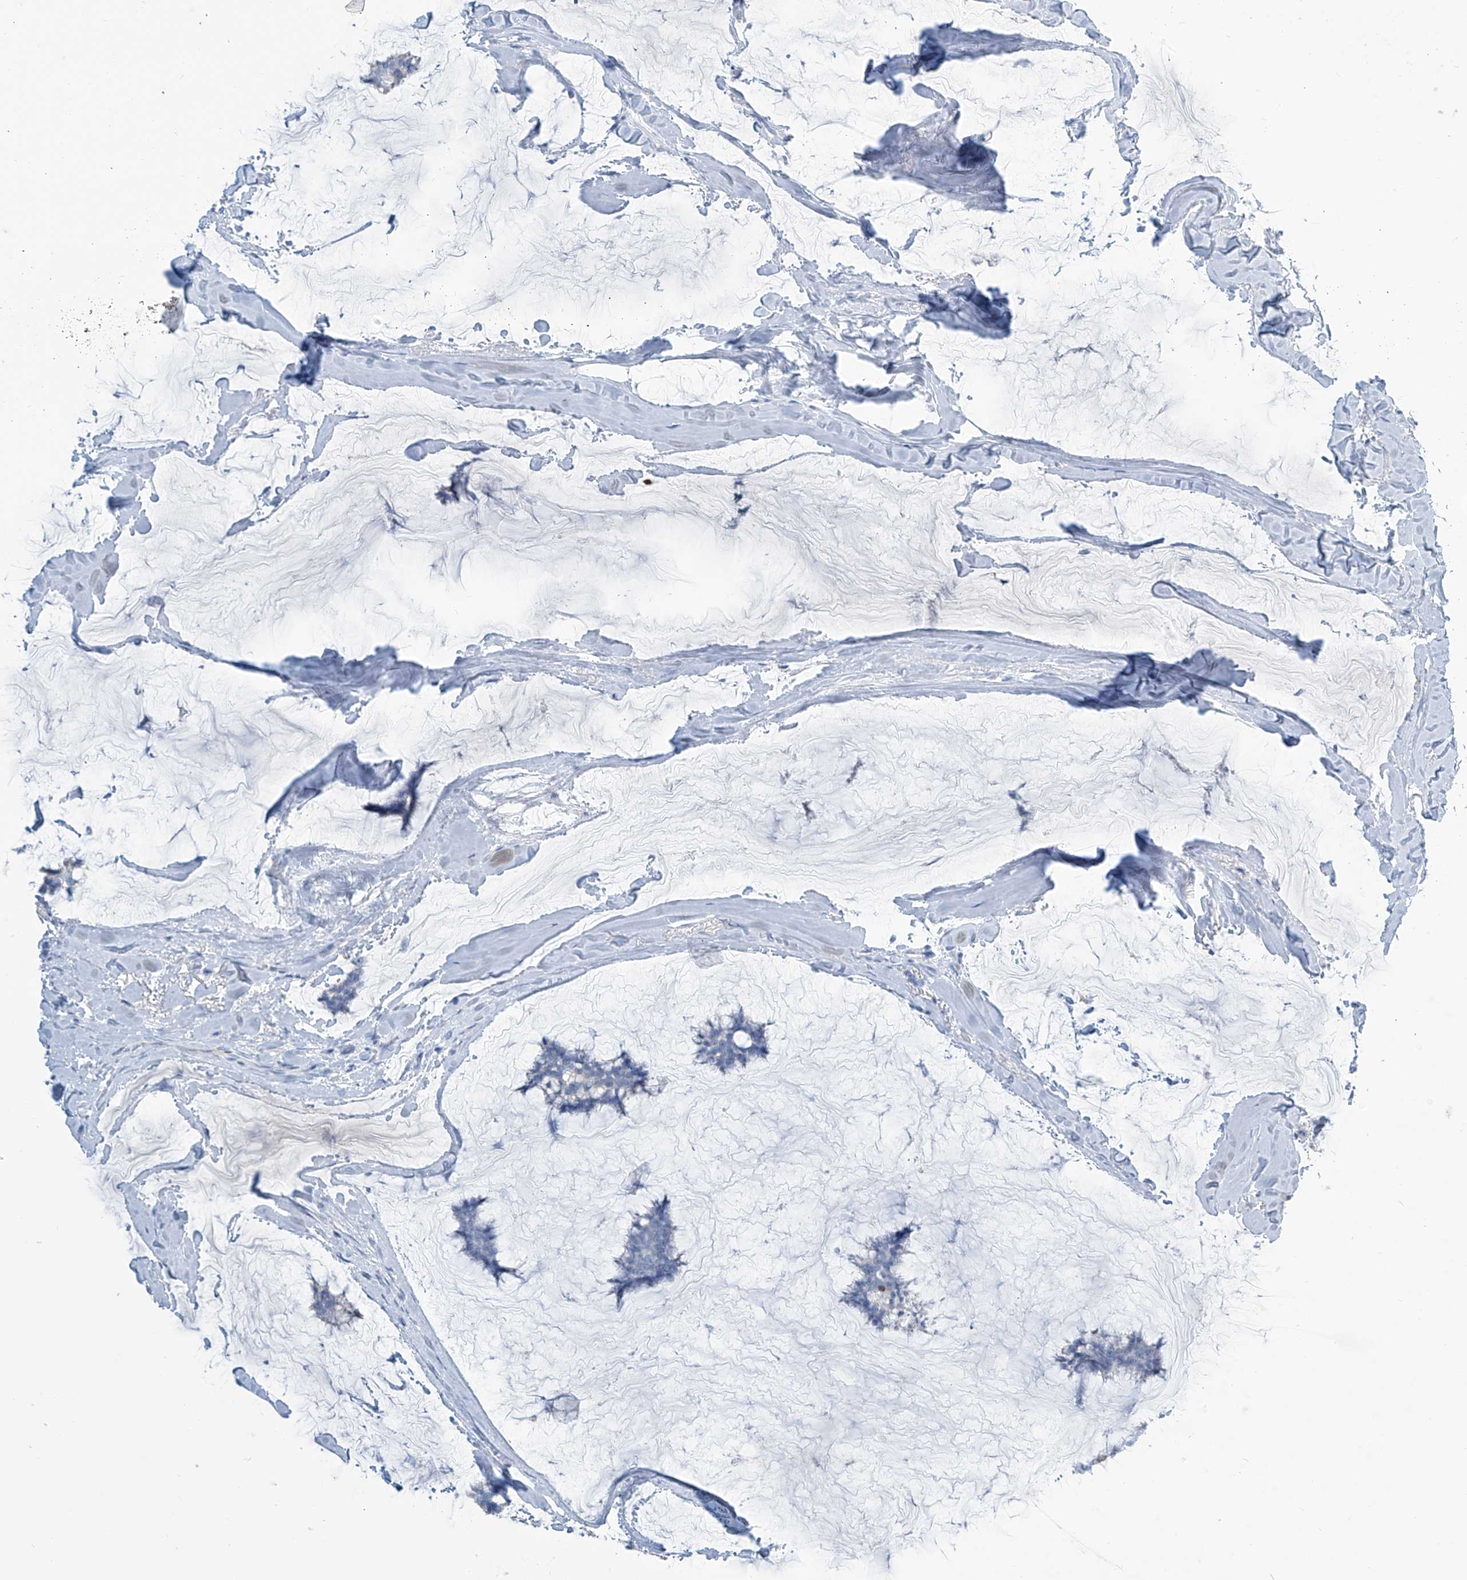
{"staining": {"intensity": "negative", "quantity": "none", "location": "none"}, "tissue": "breast cancer", "cell_type": "Tumor cells", "image_type": "cancer", "snomed": [{"axis": "morphology", "description": "Duct carcinoma"}, {"axis": "topography", "description": "Breast"}], "caption": "A high-resolution image shows immunohistochemistry staining of breast invasive ductal carcinoma, which displays no significant staining in tumor cells. (DAB (3,3'-diaminobenzidine) IHC, high magnification).", "gene": "SGO2", "patient": {"sex": "female", "age": 93}}